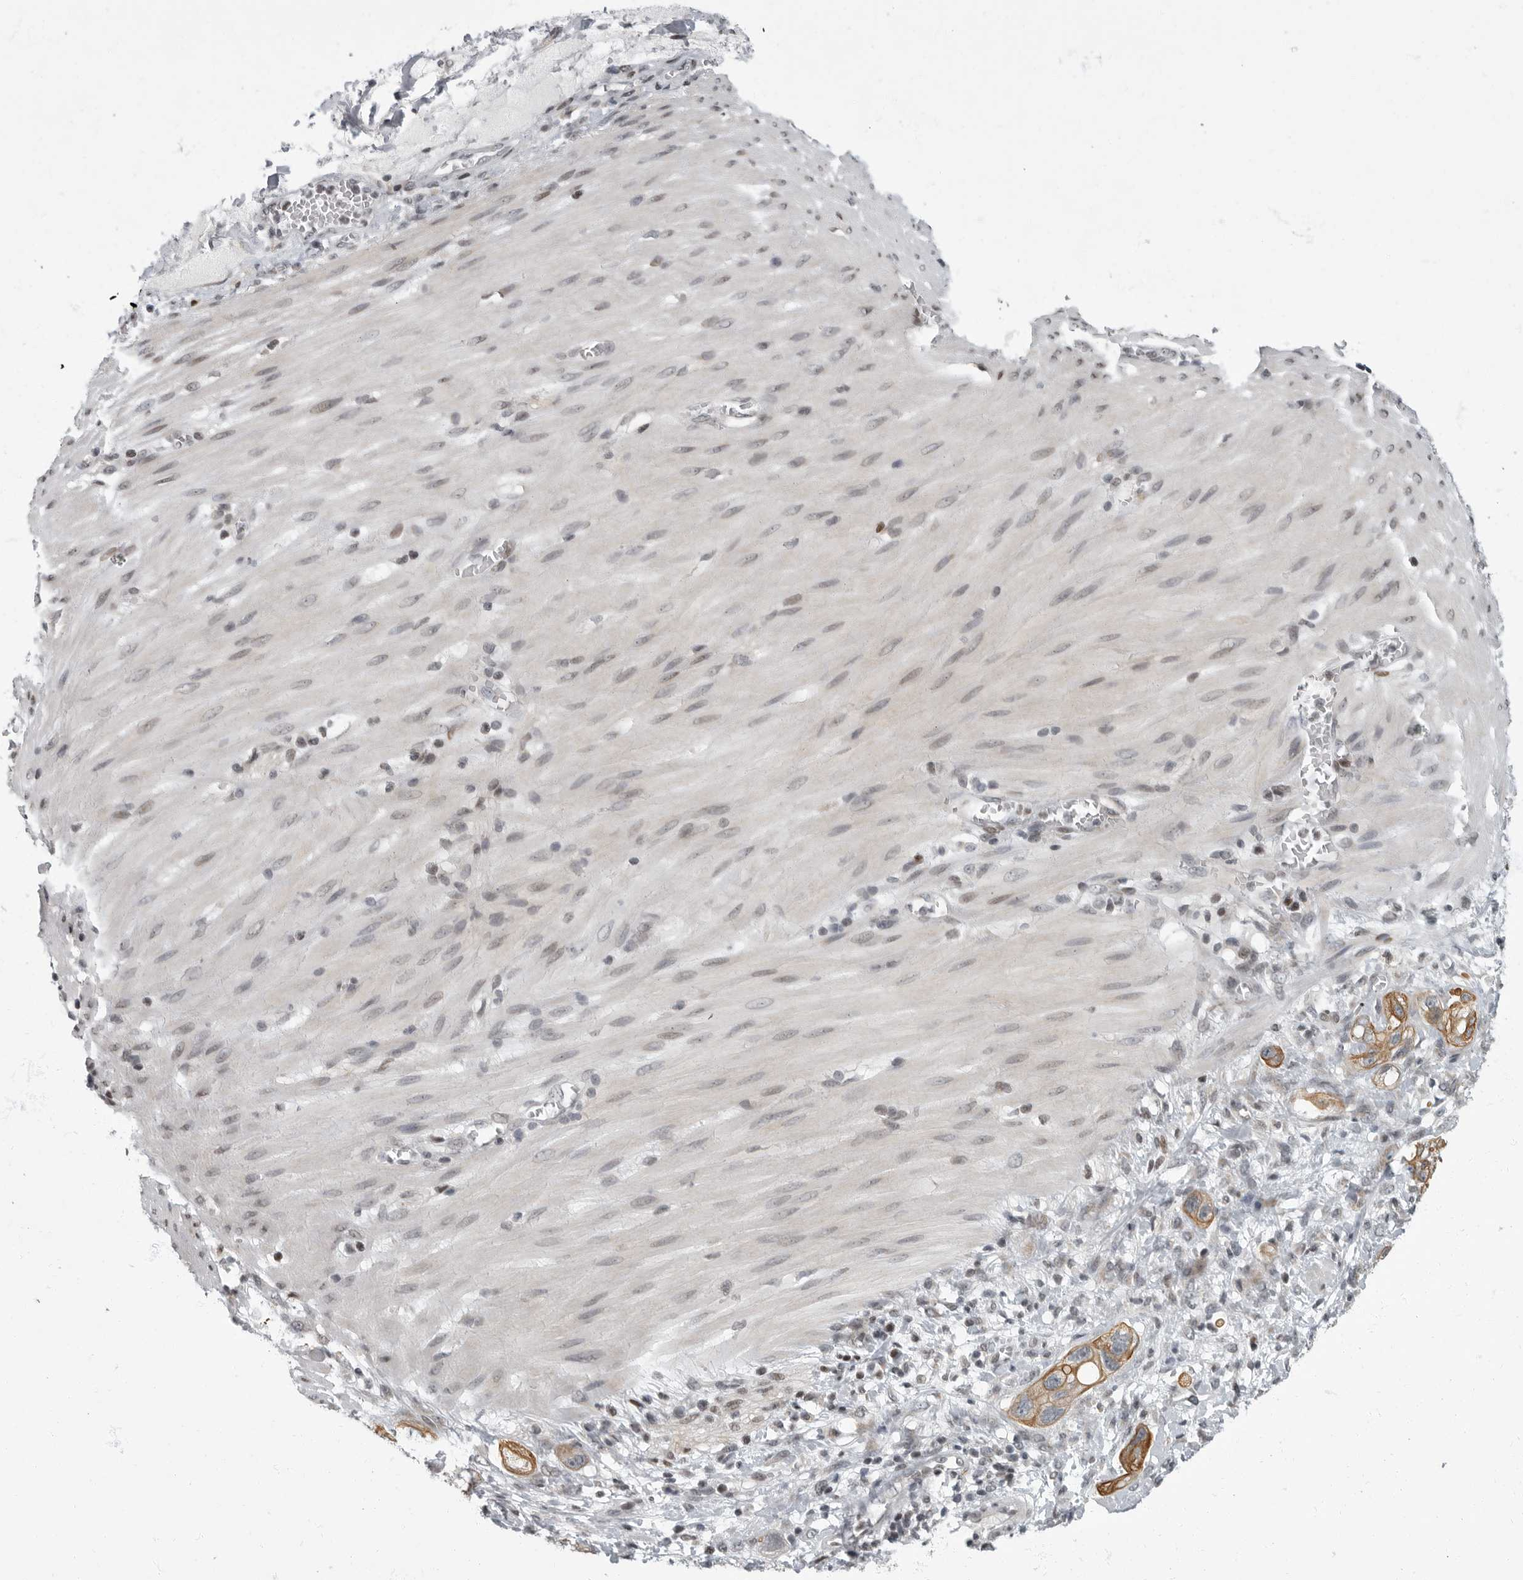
{"staining": {"intensity": "moderate", "quantity": ">75%", "location": "cytoplasmic/membranous"}, "tissue": "stomach cancer", "cell_type": "Tumor cells", "image_type": "cancer", "snomed": [{"axis": "morphology", "description": "Adenocarcinoma, NOS"}, {"axis": "topography", "description": "Stomach"}, {"axis": "topography", "description": "Stomach, lower"}], "caption": "Protein positivity by immunohistochemistry (IHC) exhibits moderate cytoplasmic/membranous expression in approximately >75% of tumor cells in stomach cancer (adenocarcinoma). The protein of interest is shown in brown color, while the nuclei are stained blue.", "gene": "EVI5", "patient": {"sex": "female", "age": 48}}